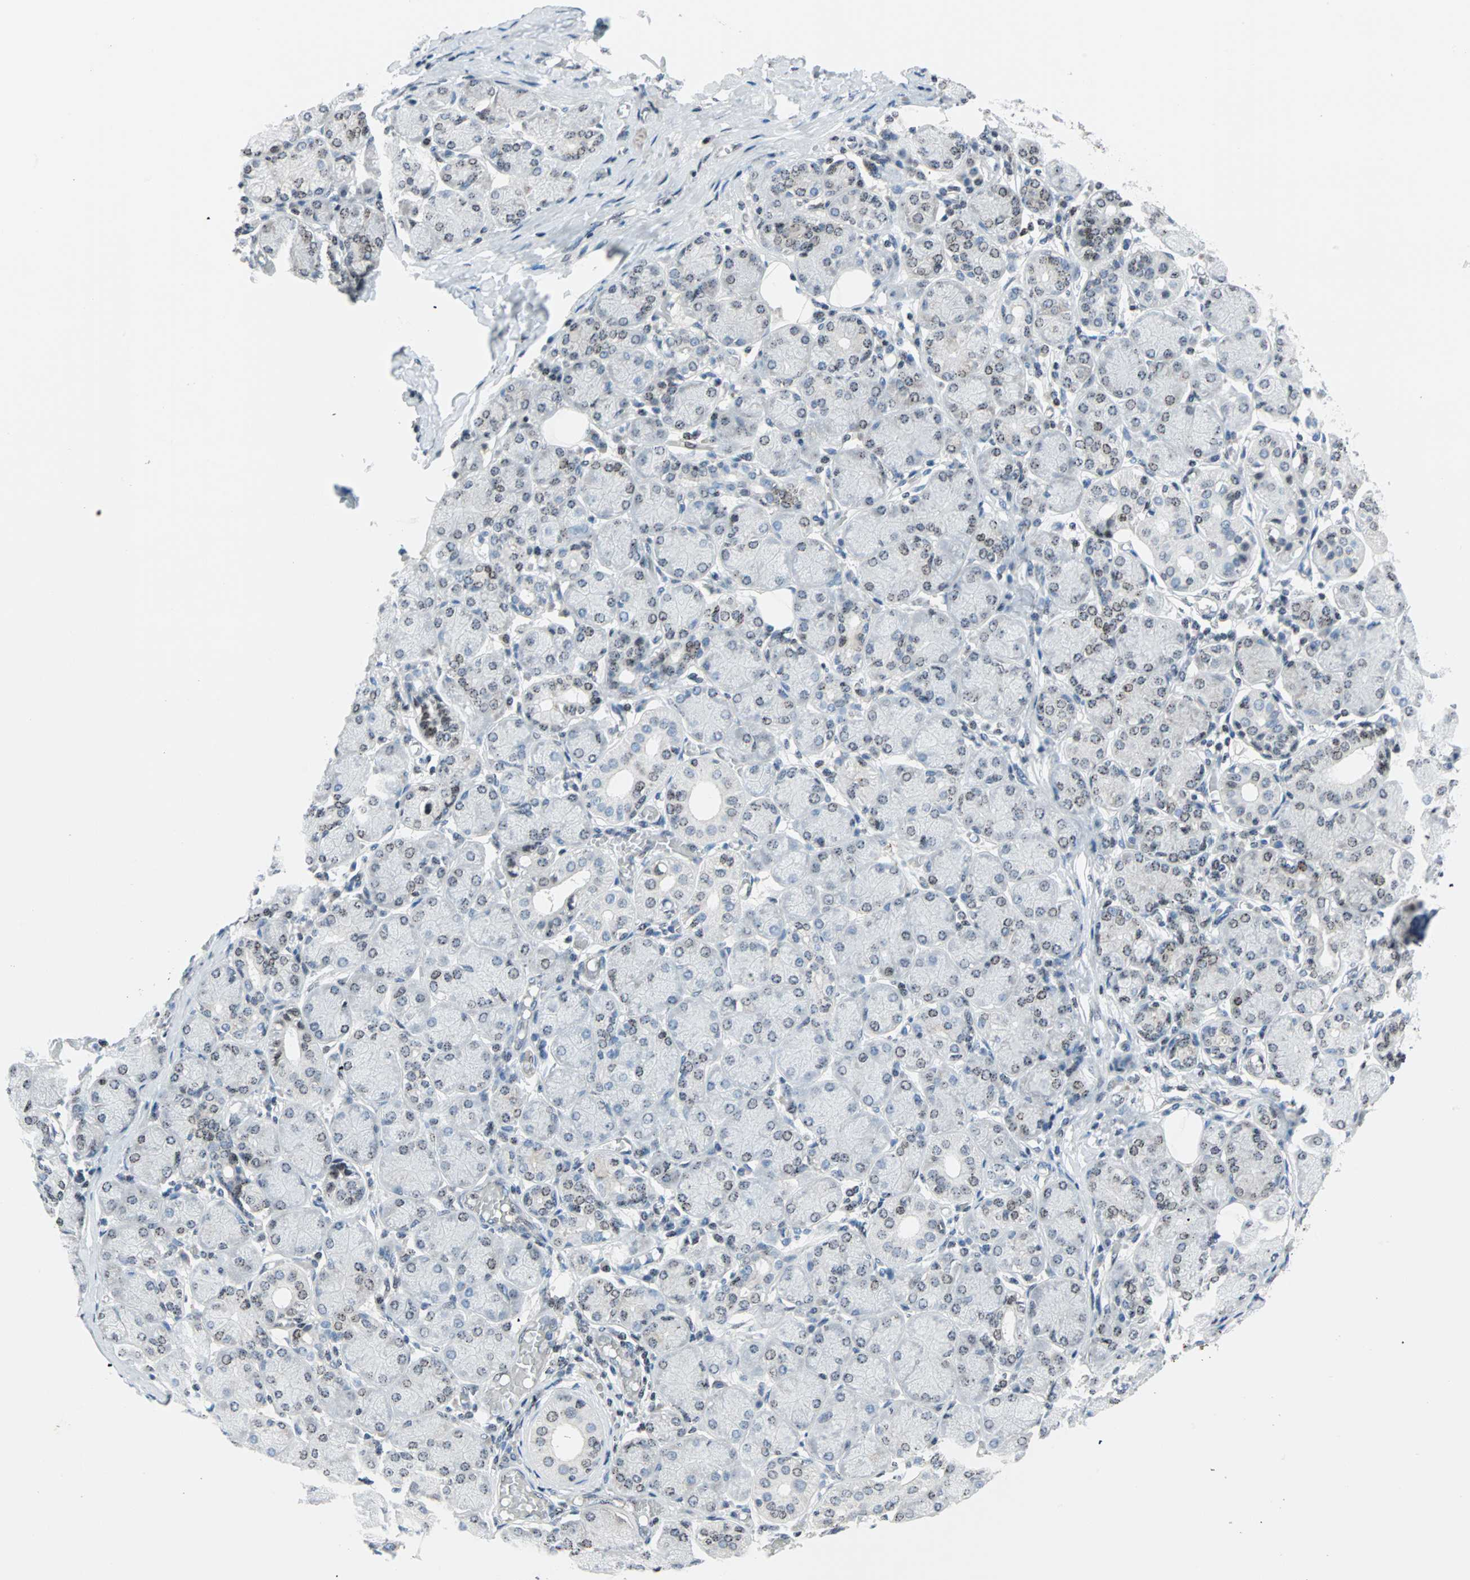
{"staining": {"intensity": "weak", "quantity": "<25%", "location": "nuclear"}, "tissue": "salivary gland", "cell_type": "Glandular cells", "image_type": "normal", "snomed": [{"axis": "morphology", "description": "Normal tissue, NOS"}, {"axis": "topography", "description": "Salivary gland"}], "caption": "The image shows no significant expression in glandular cells of salivary gland.", "gene": "CENPA", "patient": {"sex": "female", "age": 24}}